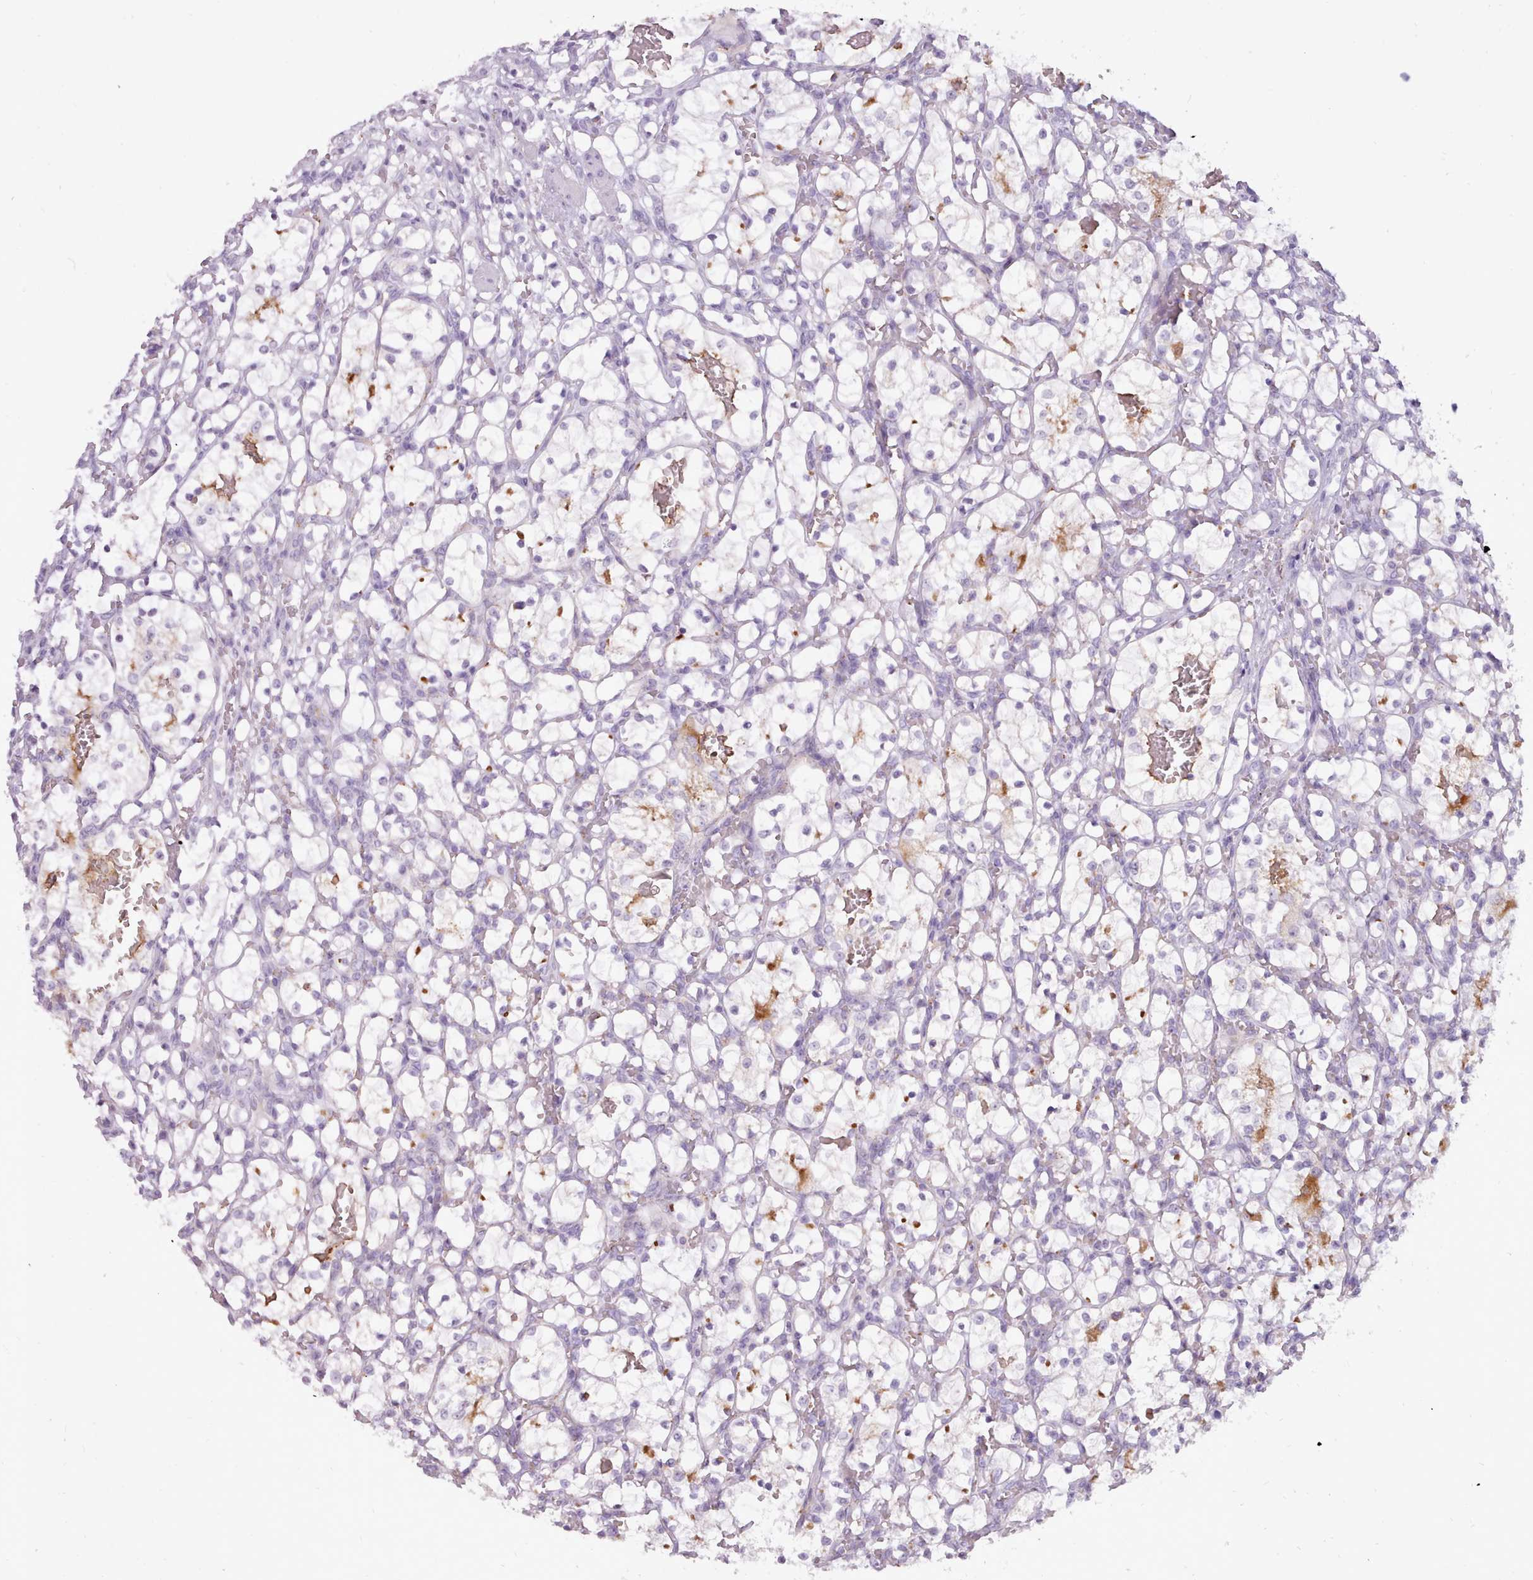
{"staining": {"intensity": "negative", "quantity": "none", "location": "none"}, "tissue": "renal cancer", "cell_type": "Tumor cells", "image_type": "cancer", "snomed": [{"axis": "morphology", "description": "Adenocarcinoma, NOS"}, {"axis": "topography", "description": "Kidney"}], "caption": "High power microscopy histopathology image of an immunohistochemistry (IHC) photomicrograph of adenocarcinoma (renal), revealing no significant expression in tumor cells.", "gene": "ATRAID", "patient": {"sex": "female", "age": 69}}